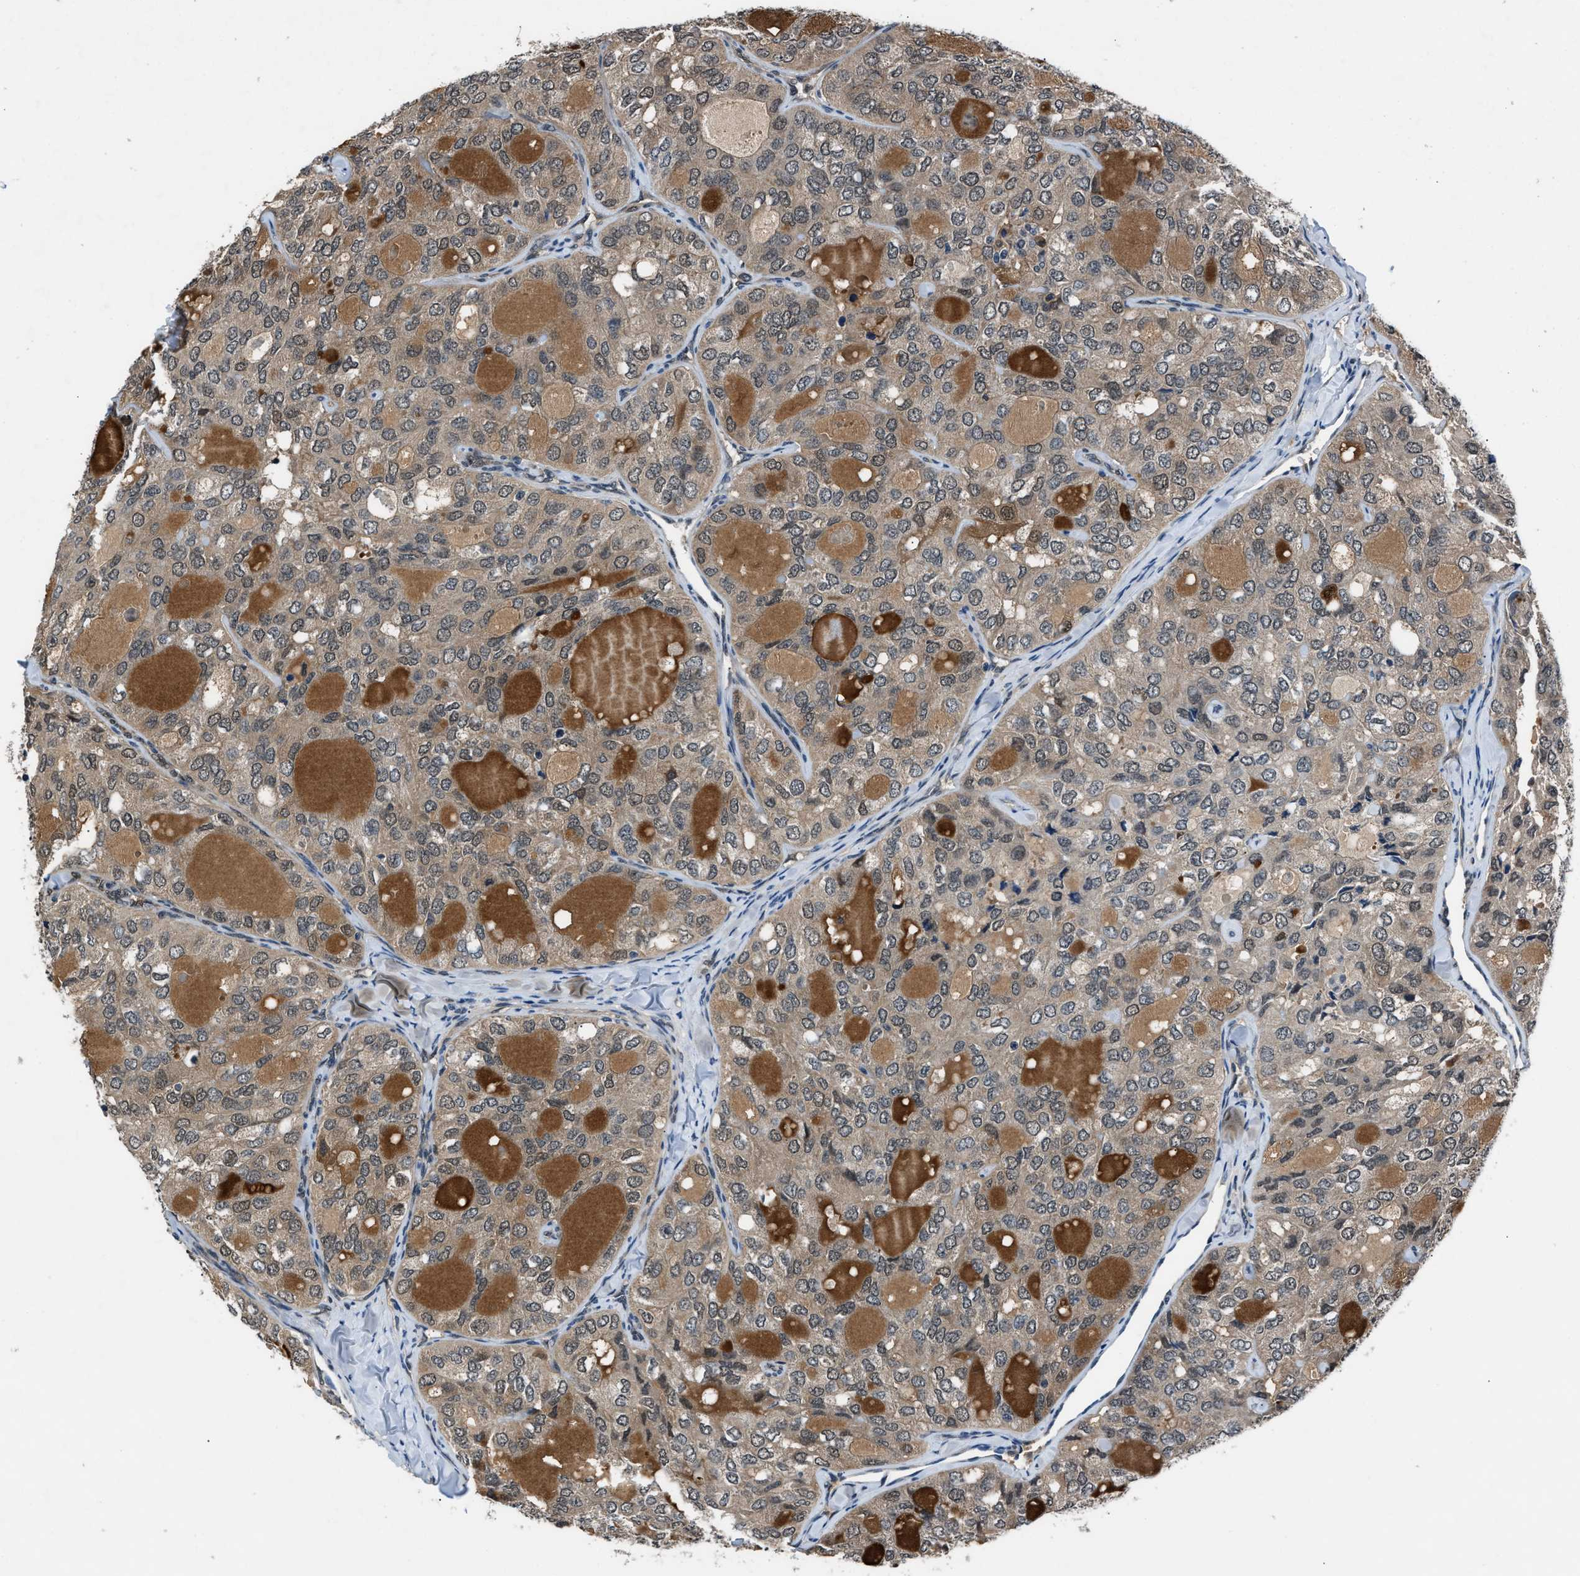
{"staining": {"intensity": "moderate", "quantity": ">75%", "location": "cytoplasmic/membranous"}, "tissue": "thyroid cancer", "cell_type": "Tumor cells", "image_type": "cancer", "snomed": [{"axis": "morphology", "description": "Follicular adenoma carcinoma, NOS"}, {"axis": "topography", "description": "Thyroid gland"}], "caption": "Thyroid follicular adenoma carcinoma stained with DAB immunohistochemistry (IHC) exhibits medium levels of moderate cytoplasmic/membranous staining in about >75% of tumor cells.", "gene": "TP53I3", "patient": {"sex": "male", "age": 75}}